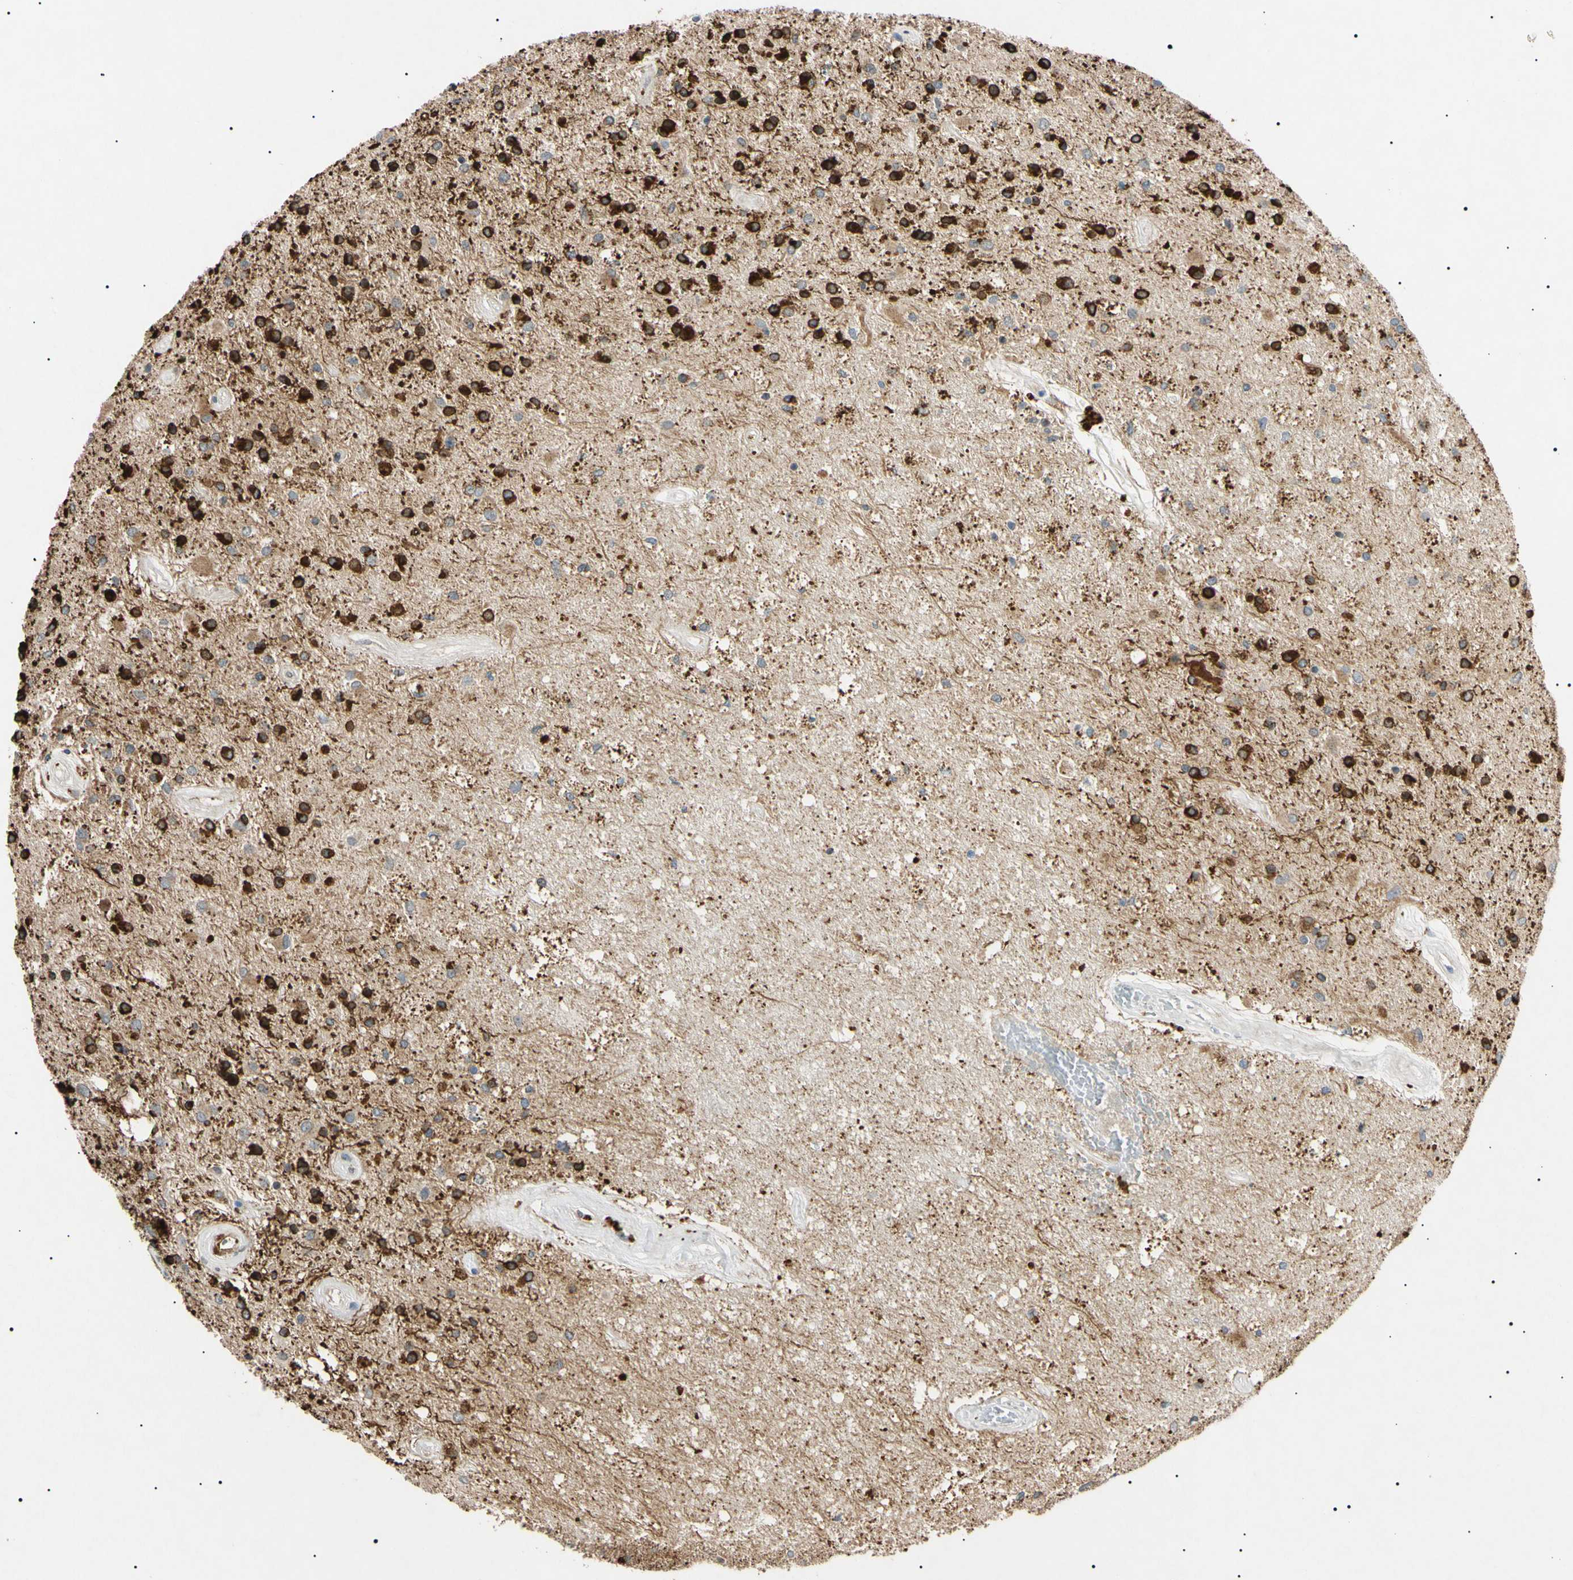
{"staining": {"intensity": "strong", "quantity": "25%-75%", "location": "cytoplasmic/membranous,nuclear"}, "tissue": "glioma", "cell_type": "Tumor cells", "image_type": "cancer", "snomed": [{"axis": "morphology", "description": "Glioma, malignant, Low grade"}, {"axis": "topography", "description": "Brain"}], "caption": "There is high levels of strong cytoplasmic/membranous and nuclear expression in tumor cells of malignant glioma (low-grade), as demonstrated by immunohistochemical staining (brown color).", "gene": "TUBB4A", "patient": {"sex": "male", "age": 58}}